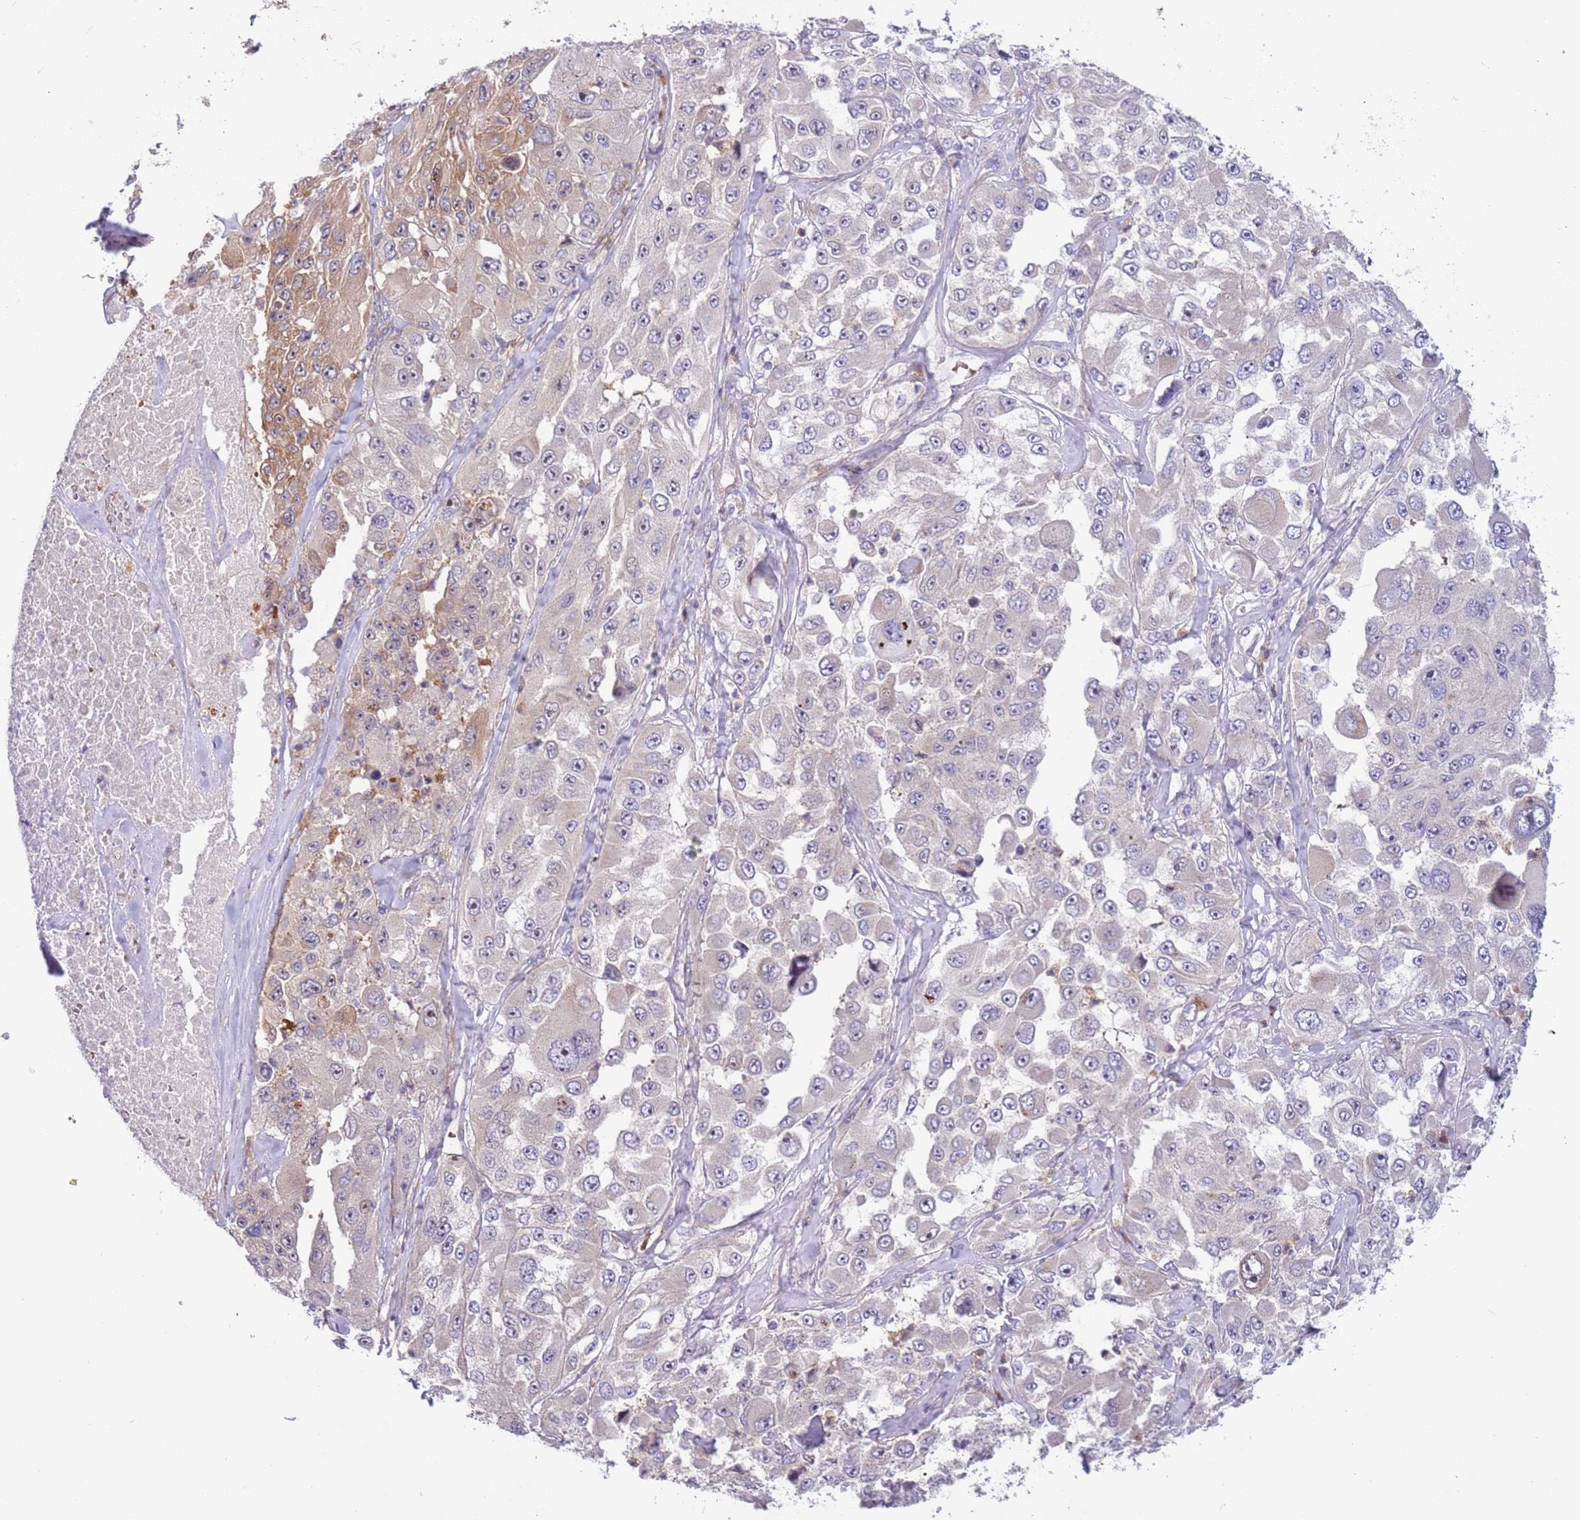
{"staining": {"intensity": "weak", "quantity": "<25%", "location": "cytoplasmic/membranous"}, "tissue": "melanoma", "cell_type": "Tumor cells", "image_type": "cancer", "snomed": [{"axis": "morphology", "description": "Malignant melanoma, Metastatic site"}, {"axis": "topography", "description": "Lymph node"}], "caption": "Immunohistochemistry (IHC) of human malignant melanoma (metastatic site) displays no expression in tumor cells.", "gene": "ITGB6", "patient": {"sex": "male", "age": 62}}